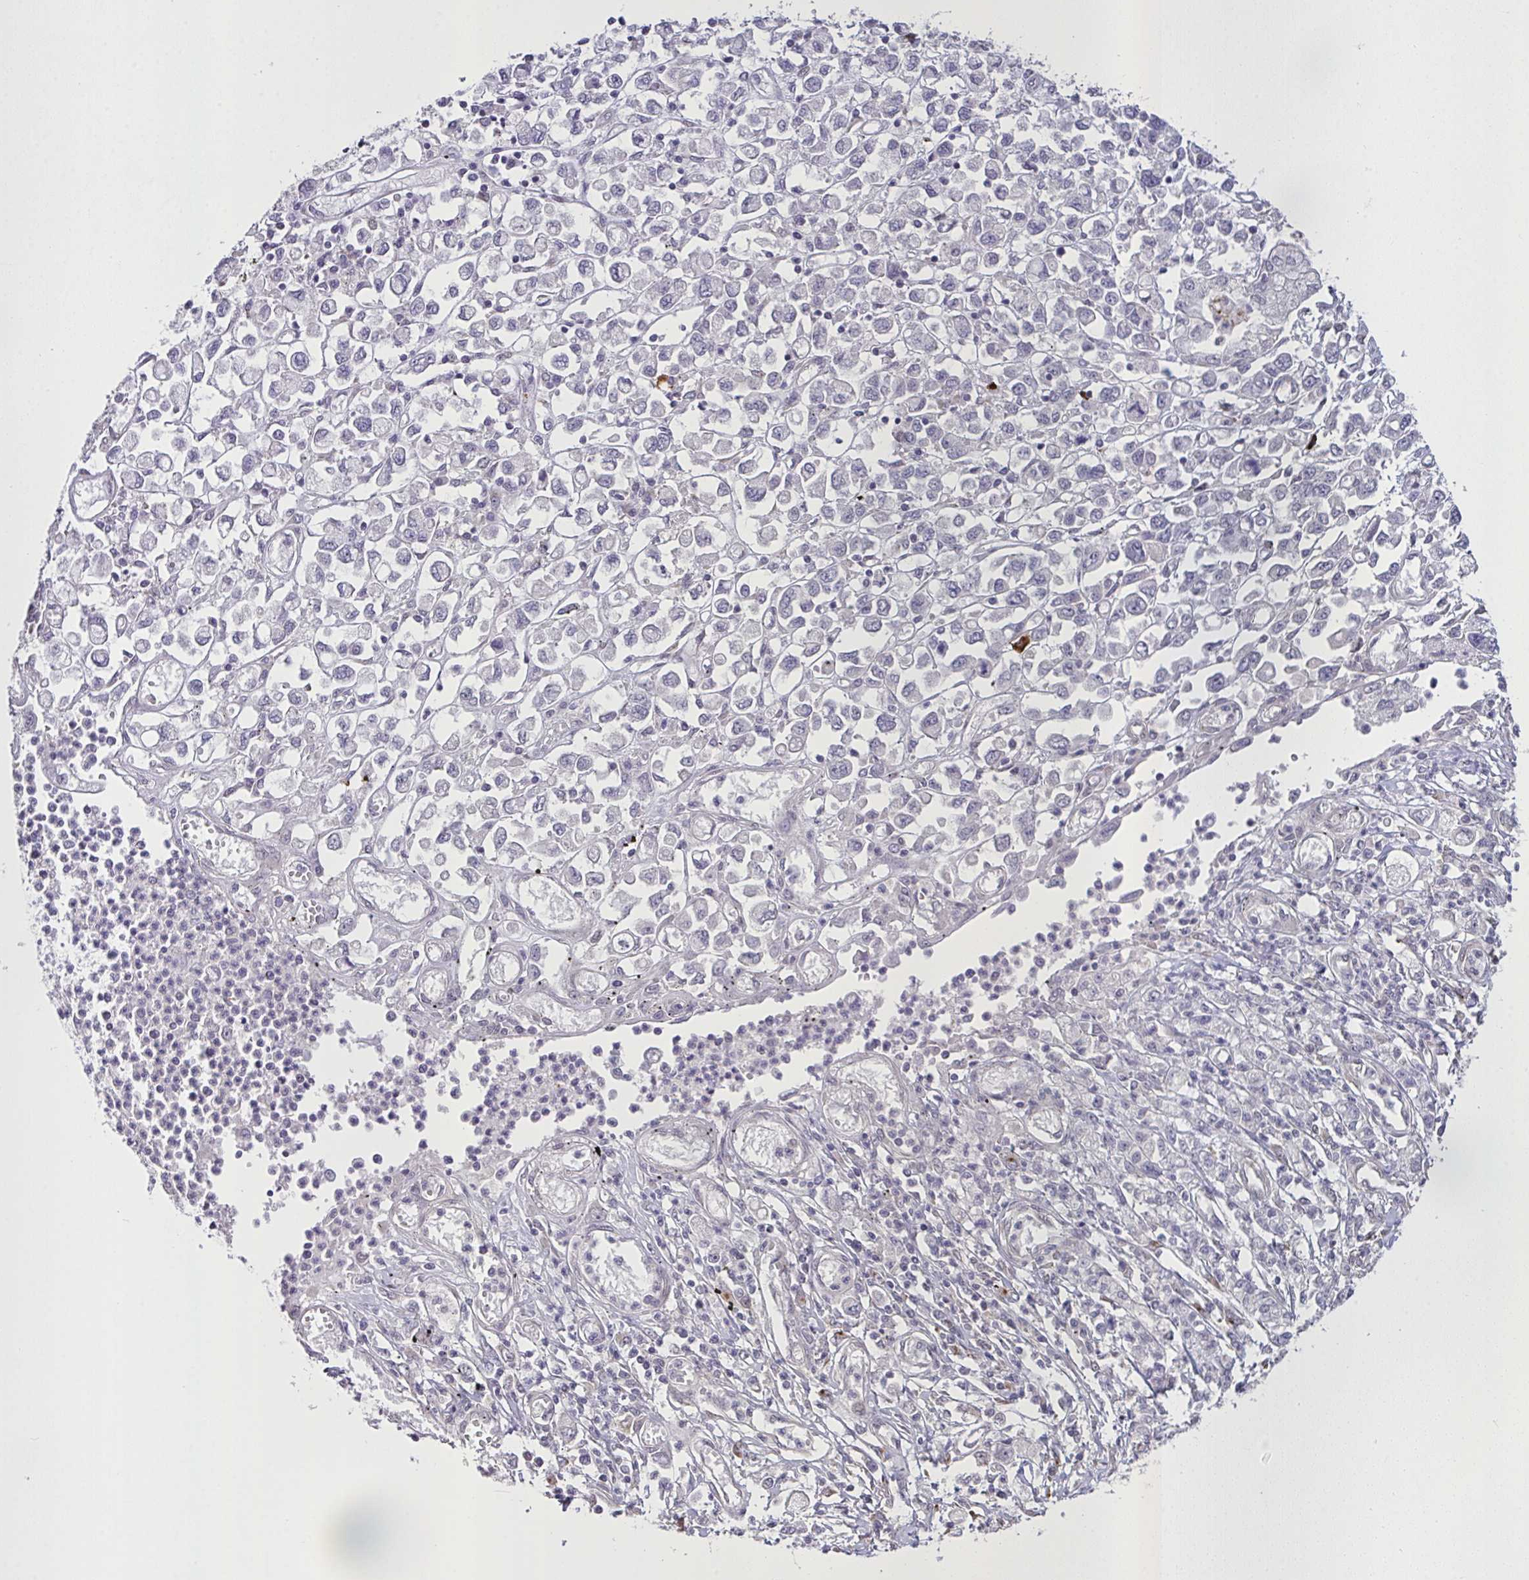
{"staining": {"intensity": "negative", "quantity": "none", "location": "none"}, "tissue": "stomach cancer", "cell_type": "Tumor cells", "image_type": "cancer", "snomed": [{"axis": "morphology", "description": "Adenocarcinoma, NOS"}, {"axis": "topography", "description": "Stomach"}], "caption": "Immunohistochemistry (IHC) micrograph of neoplastic tissue: human stomach adenocarcinoma stained with DAB (3,3'-diaminobenzidine) shows no significant protein expression in tumor cells.", "gene": "MRGPRX2", "patient": {"sex": "female", "age": 76}}